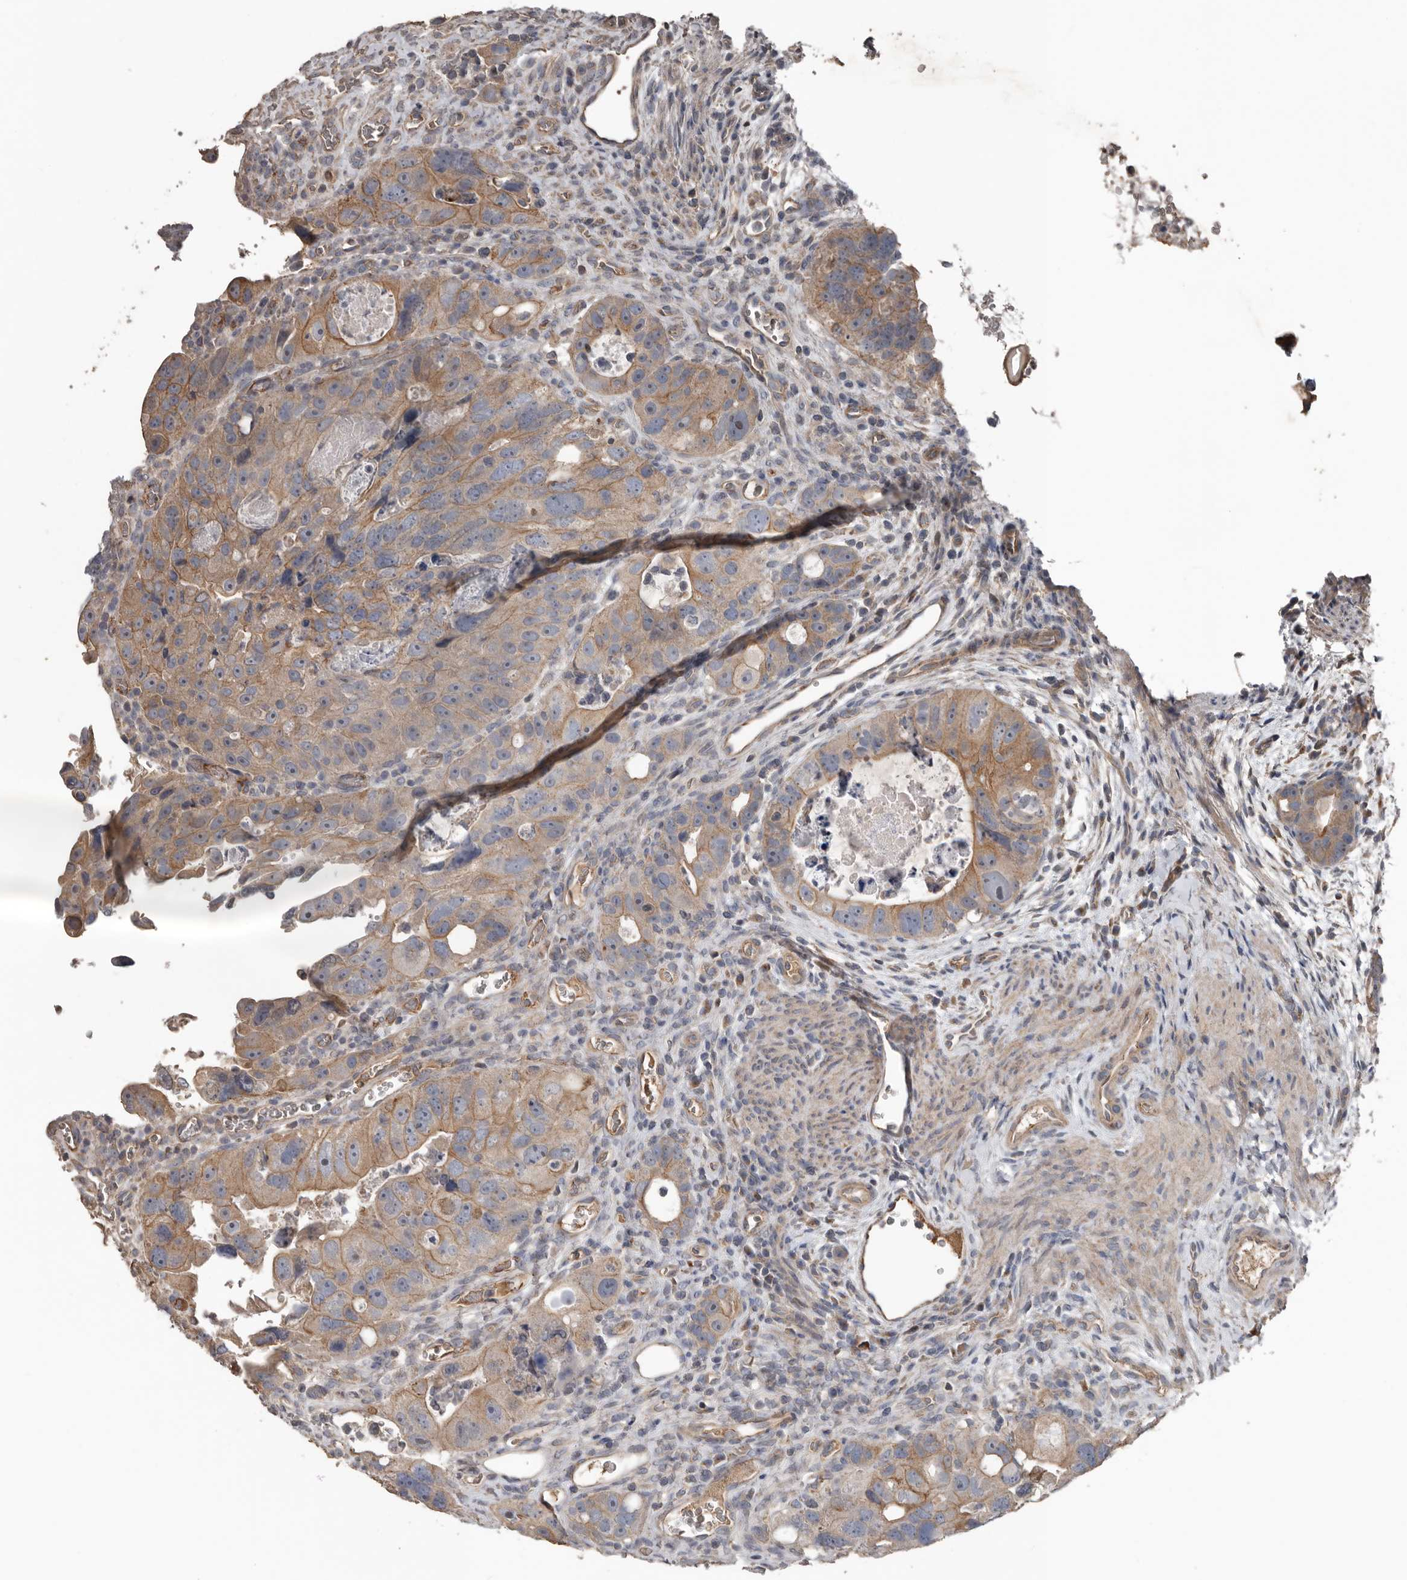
{"staining": {"intensity": "moderate", "quantity": "25%-75%", "location": "cytoplasmic/membranous"}, "tissue": "colorectal cancer", "cell_type": "Tumor cells", "image_type": "cancer", "snomed": [{"axis": "morphology", "description": "Adenocarcinoma, NOS"}, {"axis": "topography", "description": "Rectum"}], "caption": "This image demonstrates IHC staining of human colorectal cancer, with medium moderate cytoplasmic/membranous expression in approximately 25%-75% of tumor cells.", "gene": "HYAL4", "patient": {"sex": "male", "age": 59}}